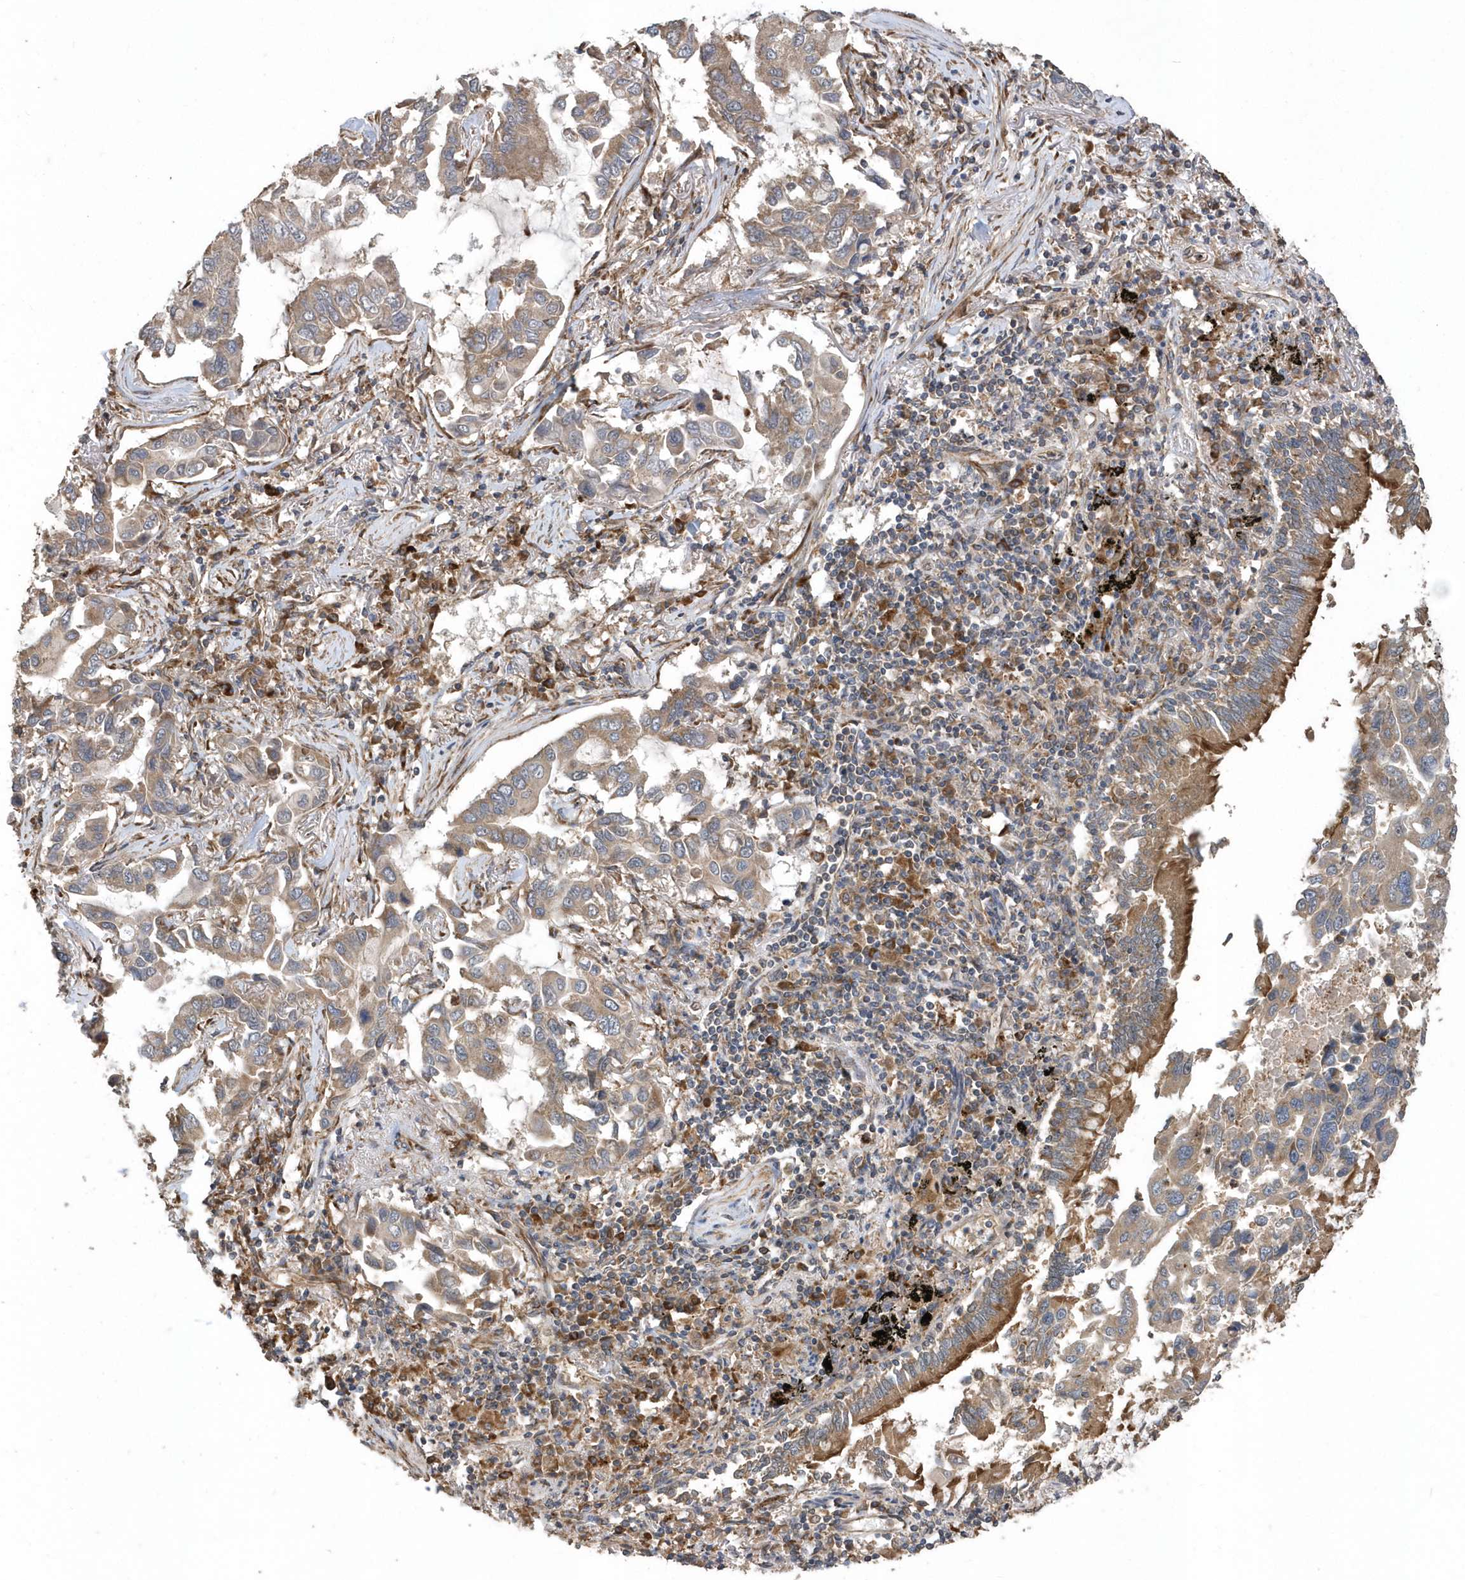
{"staining": {"intensity": "weak", "quantity": ">75%", "location": "cytoplasmic/membranous"}, "tissue": "lung cancer", "cell_type": "Tumor cells", "image_type": "cancer", "snomed": [{"axis": "morphology", "description": "Adenocarcinoma, NOS"}, {"axis": "topography", "description": "Lung"}], "caption": "A brown stain highlights weak cytoplasmic/membranous expression of a protein in lung cancer tumor cells.", "gene": "WASHC5", "patient": {"sex": "male", "age": 64}}